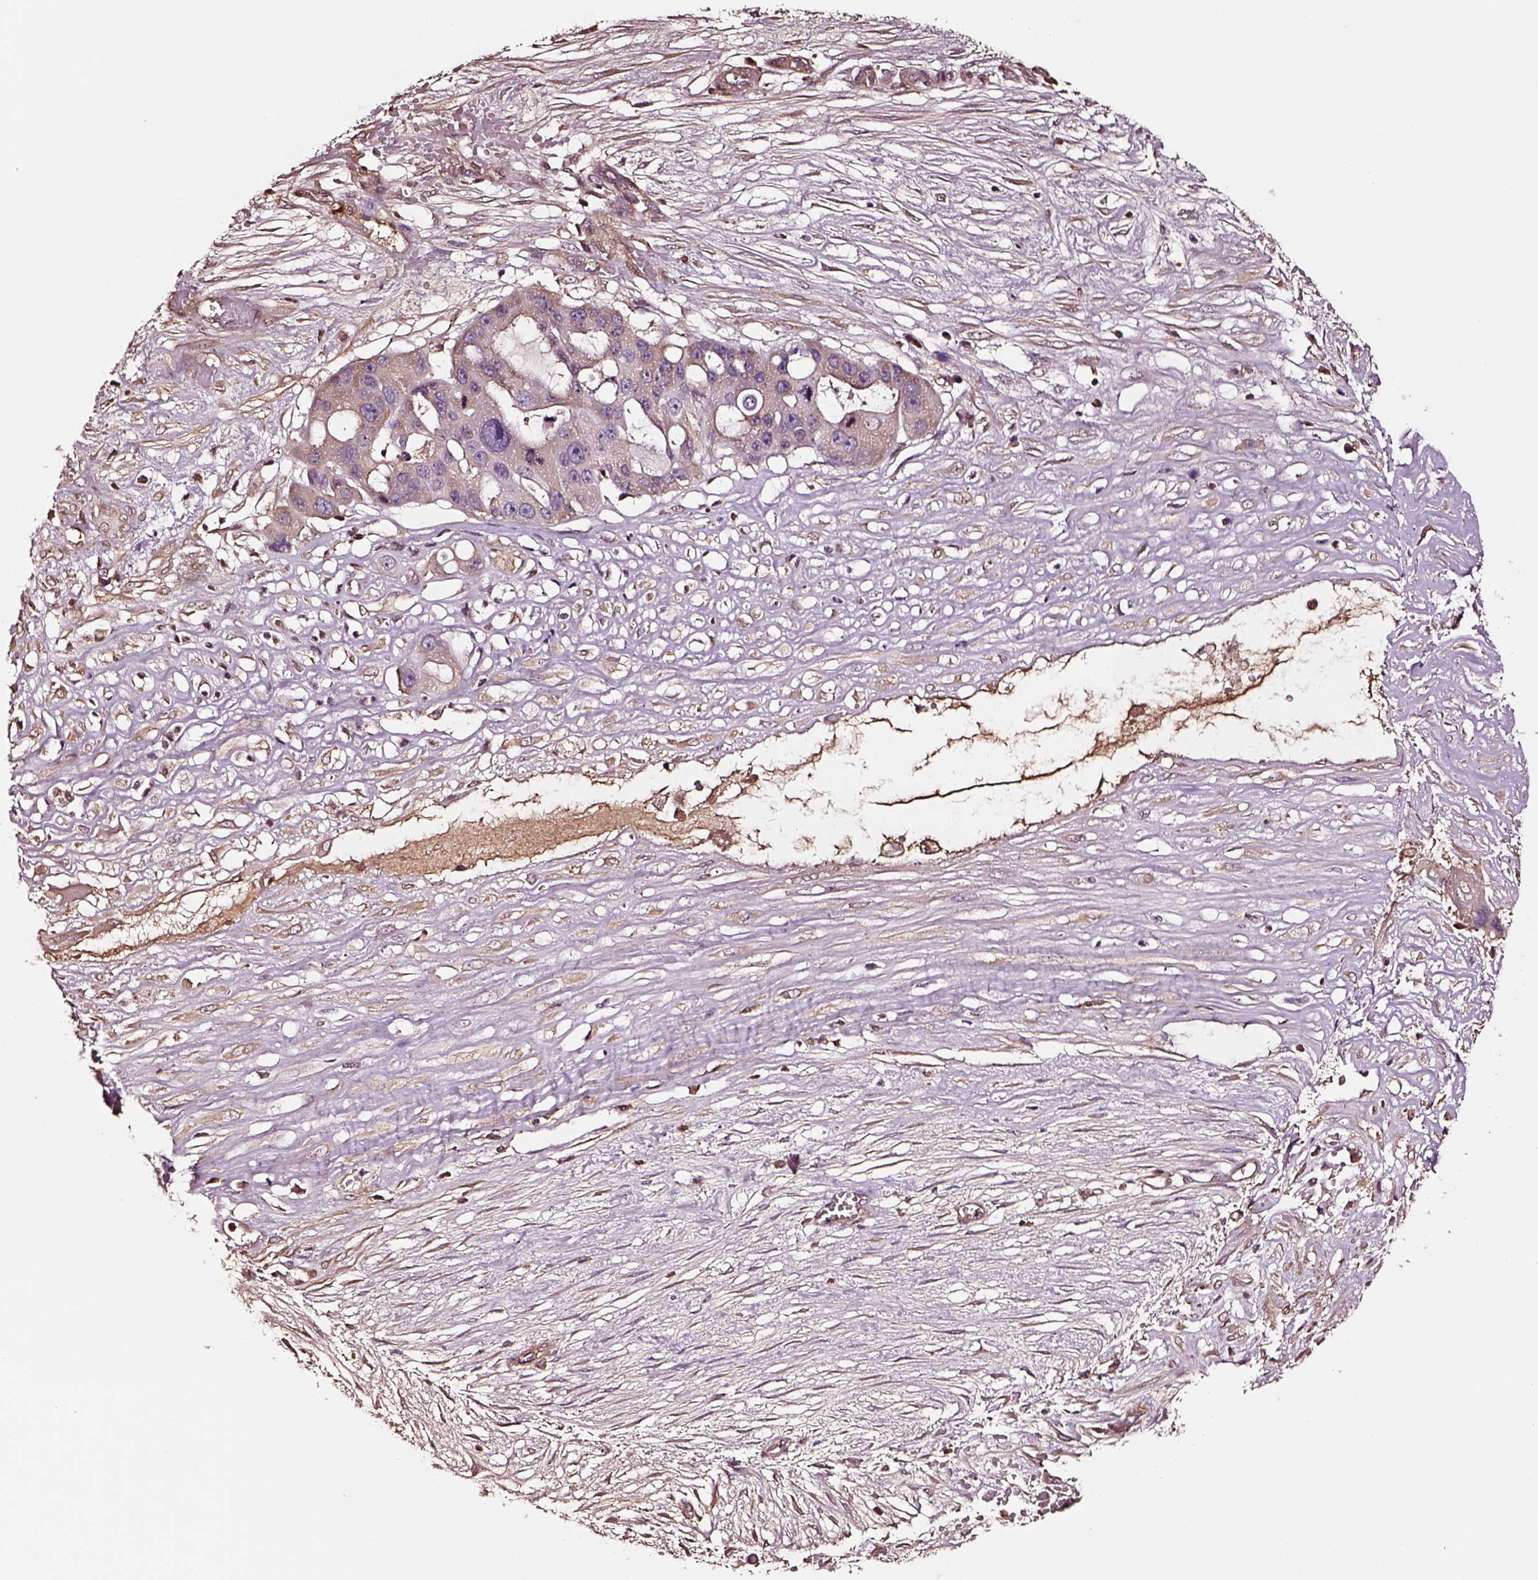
{"staining": {"intensity": "weak", "quantity": "<25%", "location": "cytoplasmic/membranous"}, "tissue": "ovarian cancer", "cell_type": "Tumor cells", "image_type": "cancer", "snomed": [{"axis": "morphology", "description": "Cystadenocarcinoma, serous, NOS"}, {"axis": "topography", "description": "Ovary"}], "caption": "The image shows no staining of tumor cells in ovarian serous cystadenocarcinoma.", "gene": "TF", "patient": {"sex": "female", "age": 56}}